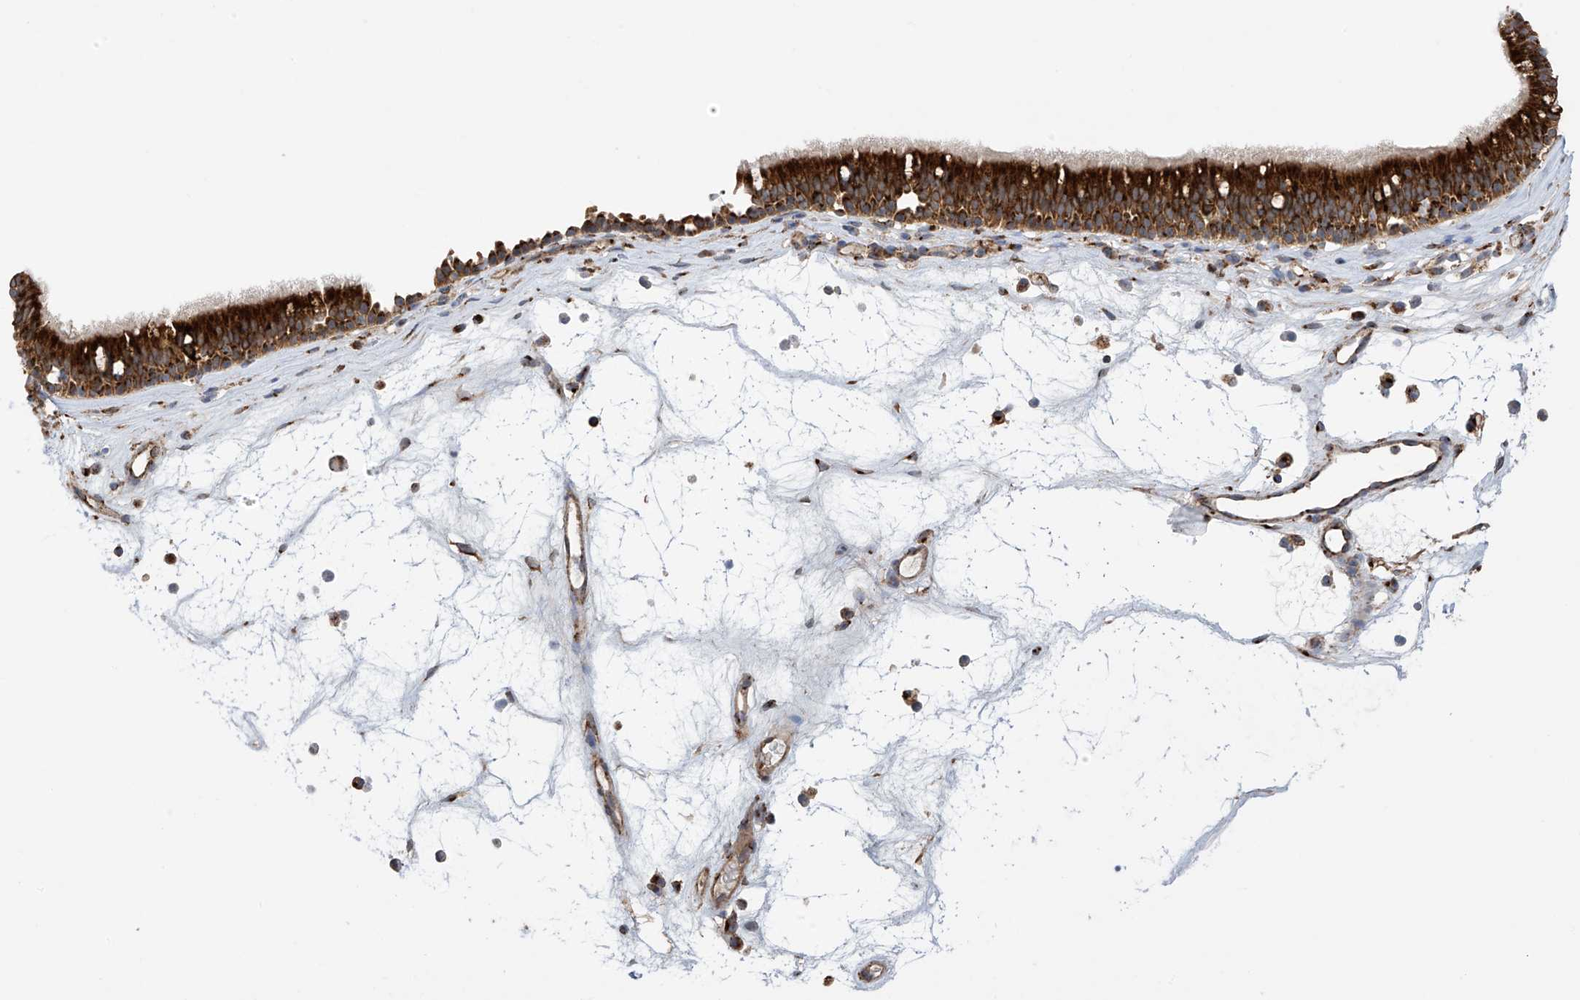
{"staining": {"intensity": "strong", "quantity": ">75%", "location": "cytoplasmic/membranous"}, "tissue": "nasopharynx", "cell_type": "Respiratory epithelial cells", "image_type": "normal", "snomed": [{"axis": "morphology", "description": "Normal tissue, NOS"}, {"axis": "morphology", "description": "Inflammation, NOS"}, {"axis": "morphology", "description": "Malignant melanoma, Metastatic site"}, {"axis": "topography", "description": "Nasopharynx"}], "caption": "Protein positivity by IHC exhibits strong cytoplasmic/membranous positivity in about >75% of respiratory epithelial cells in benign nasopharynx.", "gene": "PNPT1", "patient": {"sex": "male", "age": 70}}